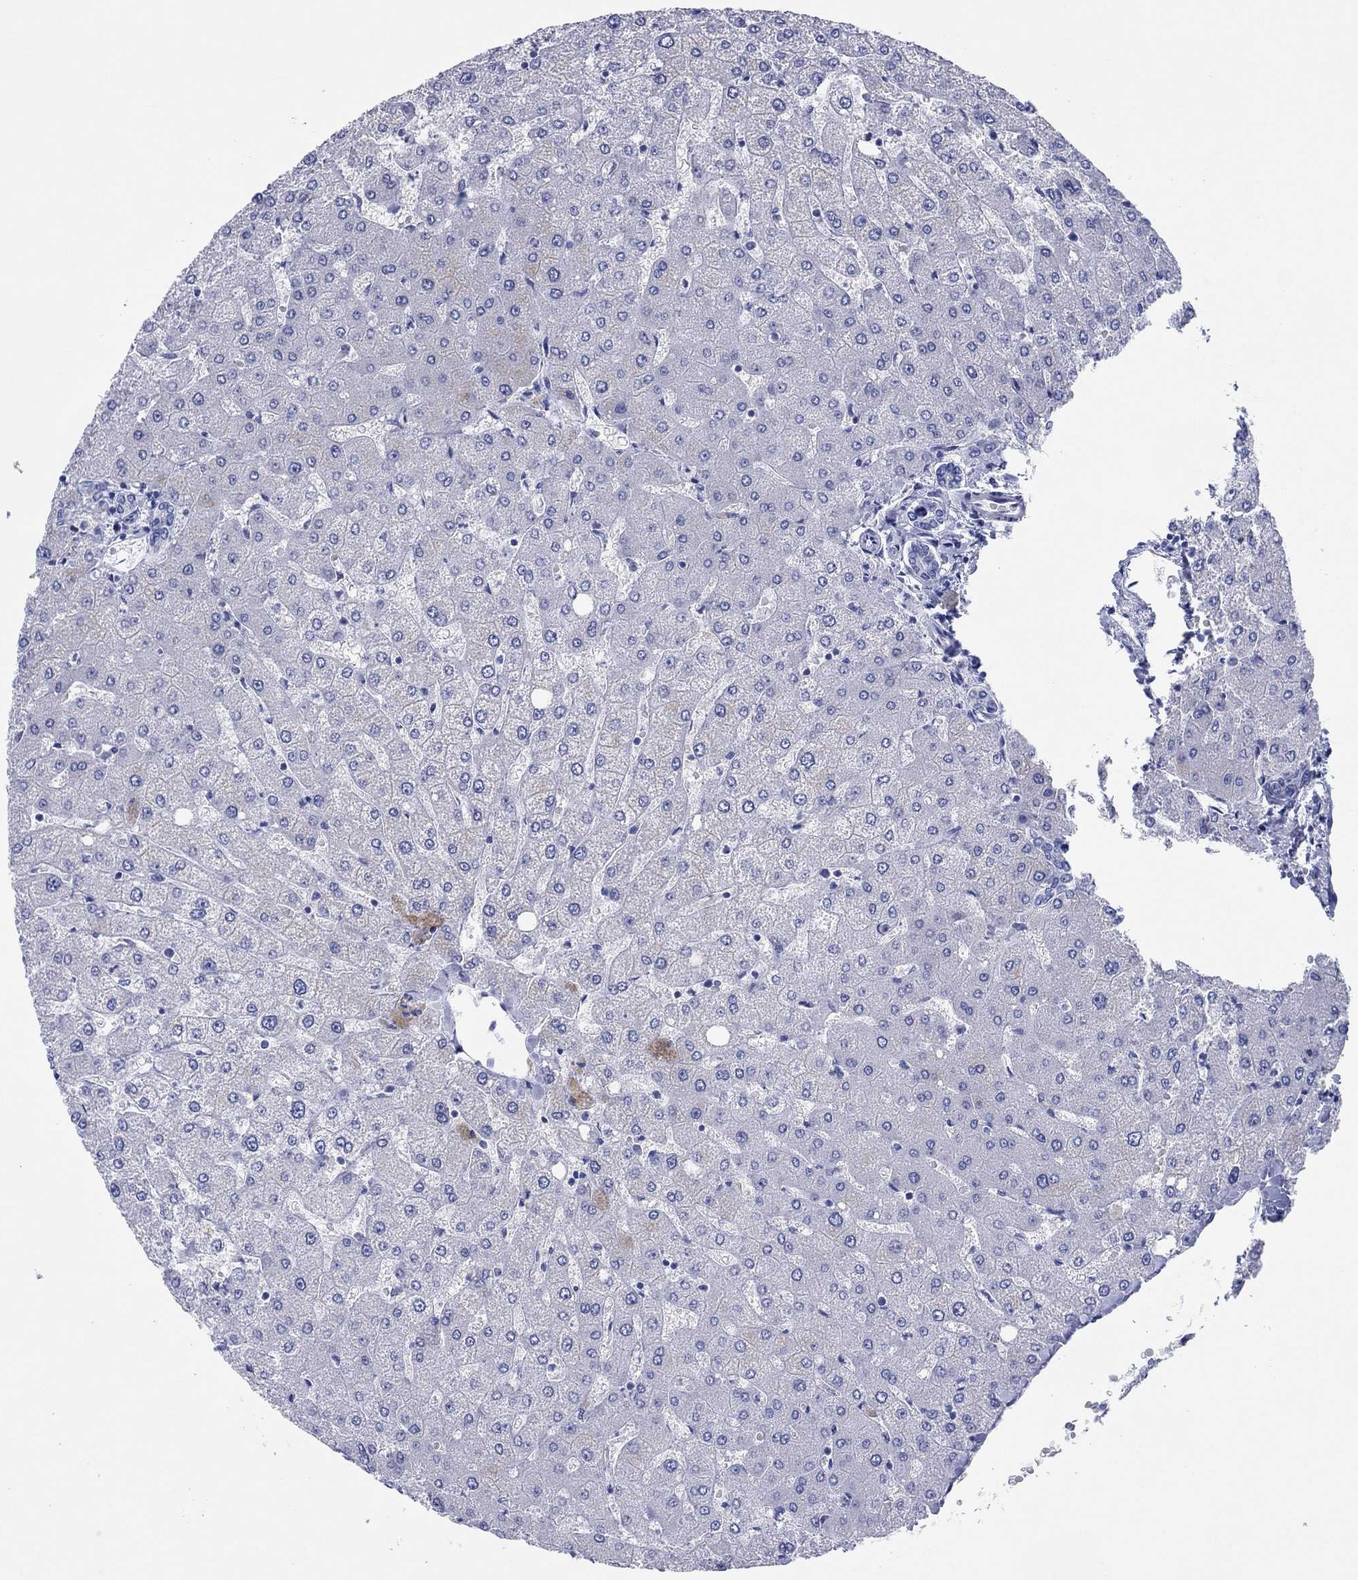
{"staining": {"intensity": "negative", "quantity": "none", "location": "none"}, "tissue": "liver", "cell_type": "Cholangiocytes", "image_type": "normal", "snomed": [{"axis": "morphology", "description": "Normal tissue, NOS"}, {"axis": "topography", "description": "Liver"}], "caption": "The immunohistochemistry photomicrograph has no significant expression in cholangiocytes of liver.", "gene": "HCRT", "patient": {"sex": "female", "age": 54}}